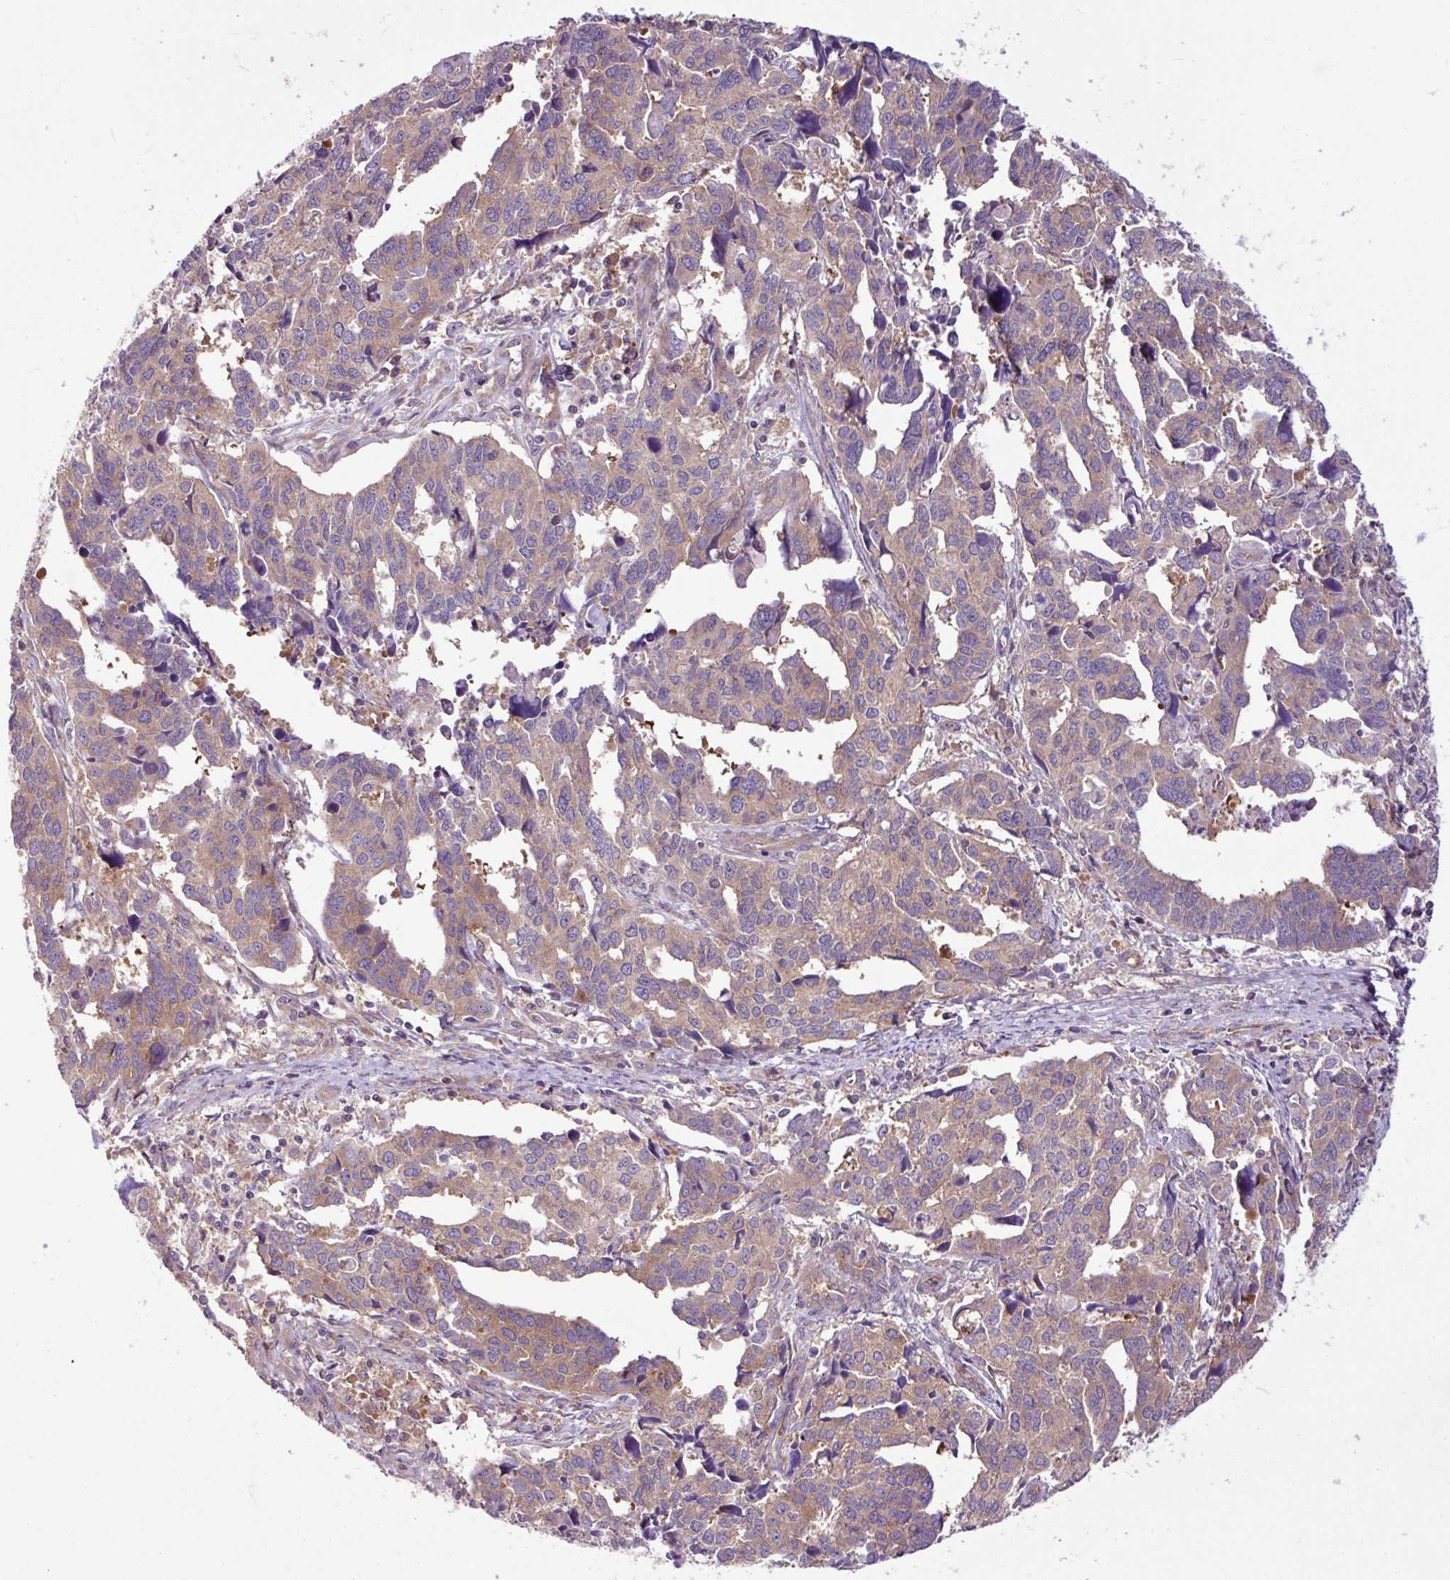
{"staining": {"intensity": "moderate", "quantity": ">75%", "location": "cytoplasmic/membranous"}, "tissue": "endometrial cancer", "cell_type": "Tumor cells", "image_type": "cancer", "snomed": [{"axis": "morphology", "description": "Adenocarcinoma, NOS"}, {"axis": "topography", "description": "Endometrium"}], "caption": "Endometrial cancer stained with a protein marker reveals moderate staining in tumor cells.", "gene": "MROH2A", "patient": {"sex": "female", "age": 73}}